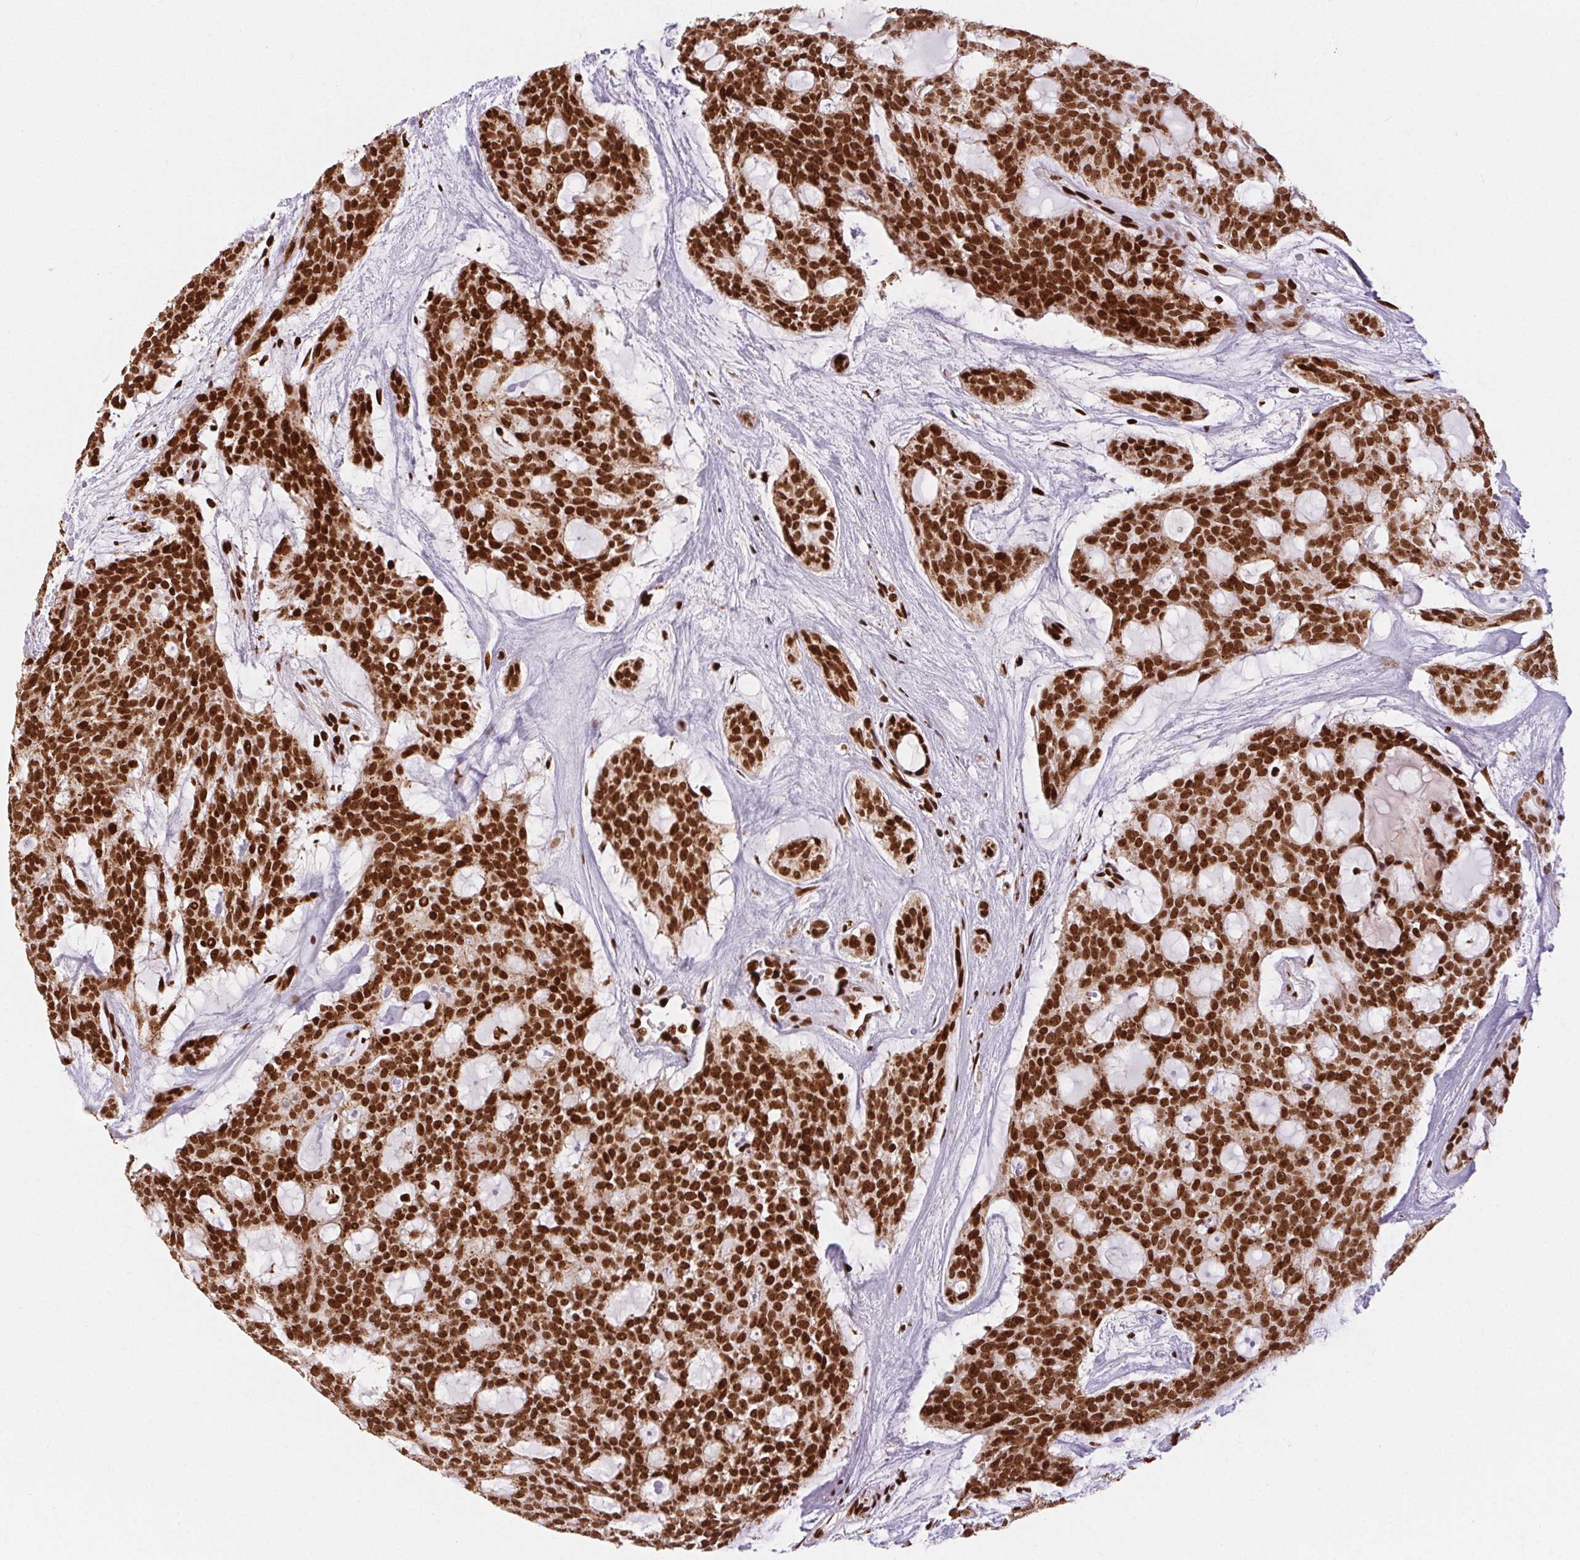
{"staining": {"intensity": "strong", "quantity": ">75%", "location": "nuclear"}, "tissue": "head and neck cancer", "cell_type": "Tumor cells", "image_type": "cancer", "snomed": [{"axis": "morphology", "description": "Adenocarcinoma, NOS"}, {"axis": "topography", "description": "Head-Neck"}], "caption": "Human adenocarcinoma (head and neck) stained with a brown dye reveals strong nuclear positive staining in about >75% of tumor cells.", "gene": "ZNF80", "patient": {"sex": "male", "age": 66}}